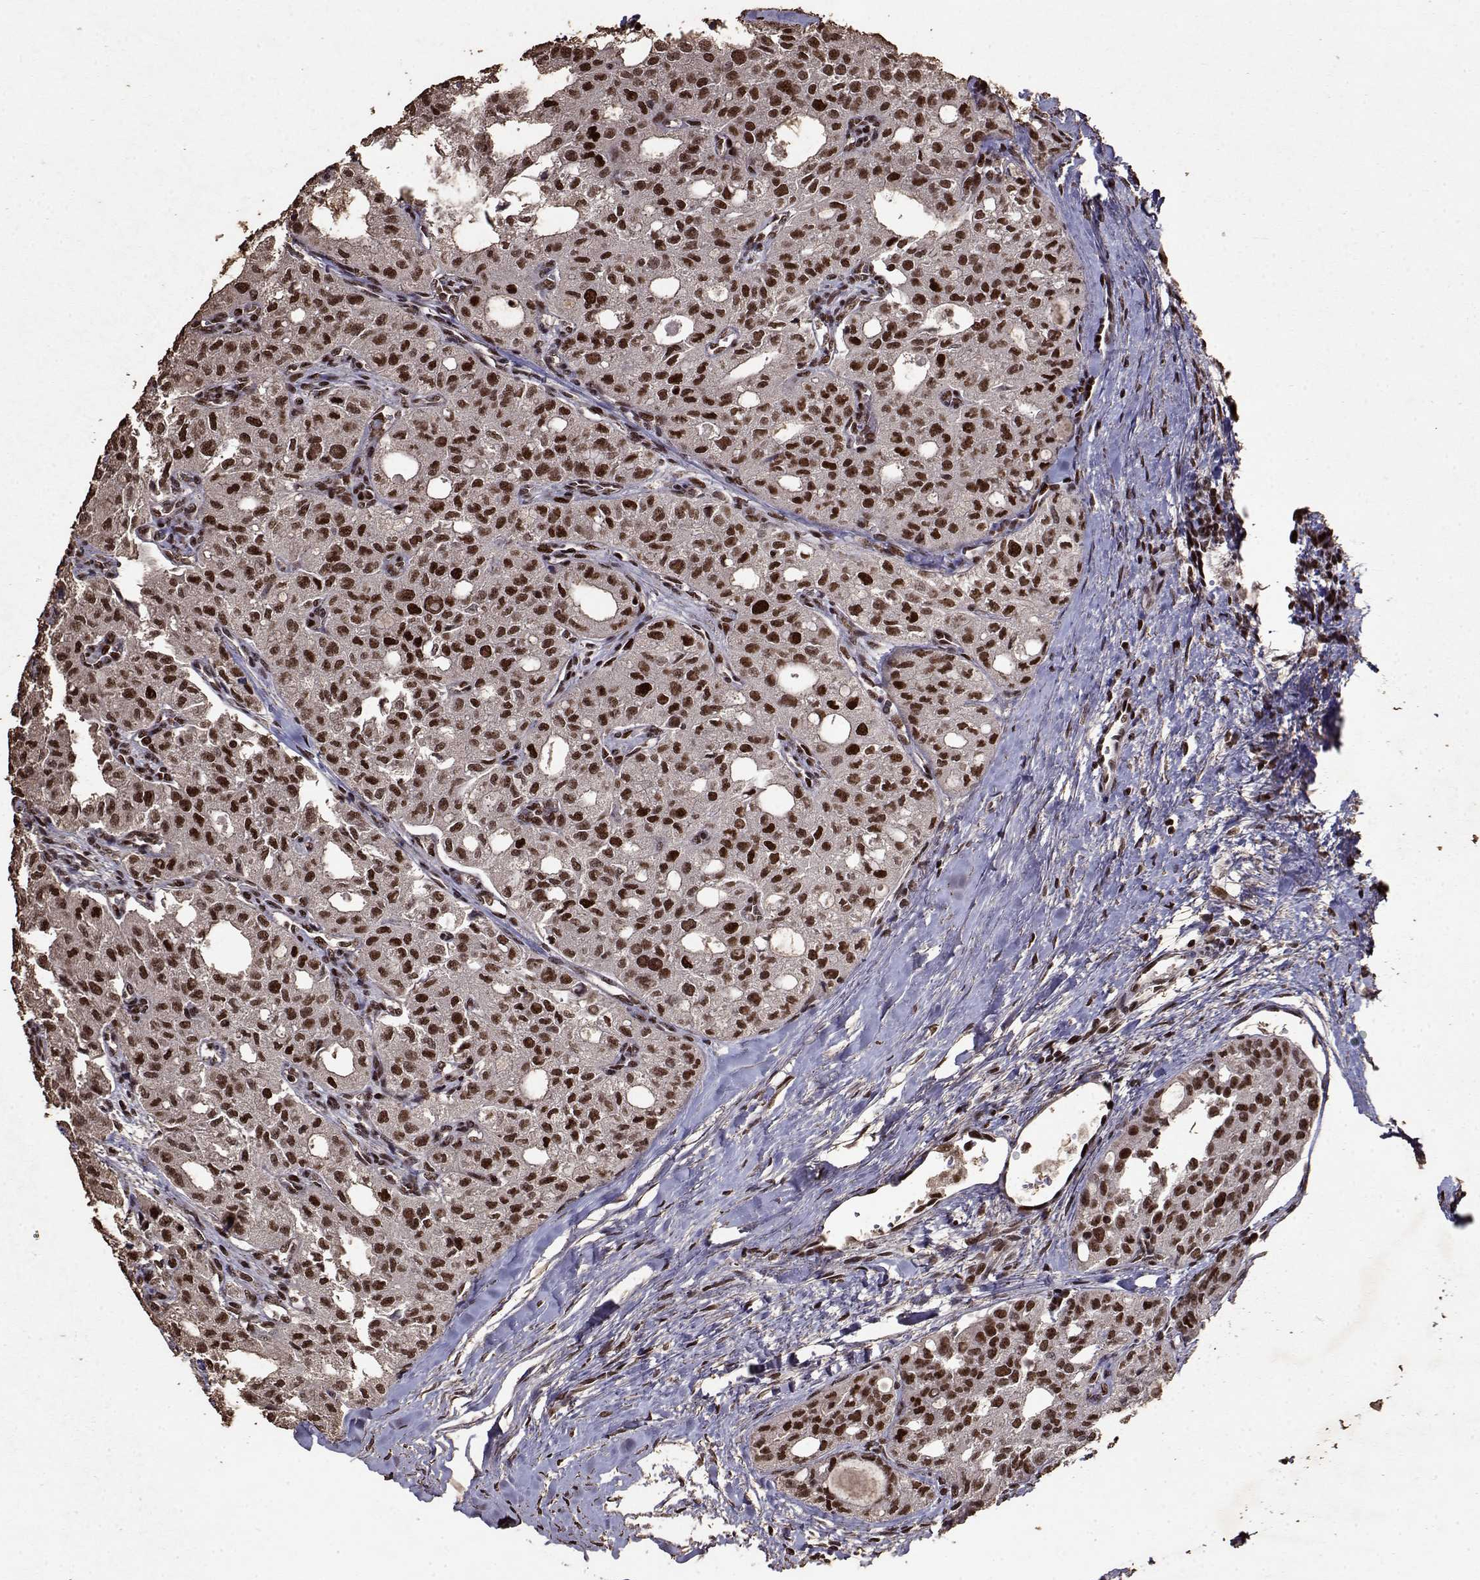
{"staining": {"intensity": "strong", "quantity": ">75%", "location": "nuclear"}, "tissue": "thyroid cancer", "cell_type": "Tumor cells", "image_type": "cancer", "snomed": [{"axis": "morphology", "description": "Follicular adenoma carcinoma, NOS"}, {"axis": "topography", "description": "Thyroid gland"}], "caption": "The immunohistochemical stain shows strong nuclear expression in tumor cells of thyroid cancer (follicular adenoma carcinoma) tissue. The staining was performed using DAB to visualize the protein expression in brown, while the nuclei were stained in blue with hematoxylin (Magnification: 20x).", "gene": "TOE1", "patient": {"sex": "male", "age": 75}}